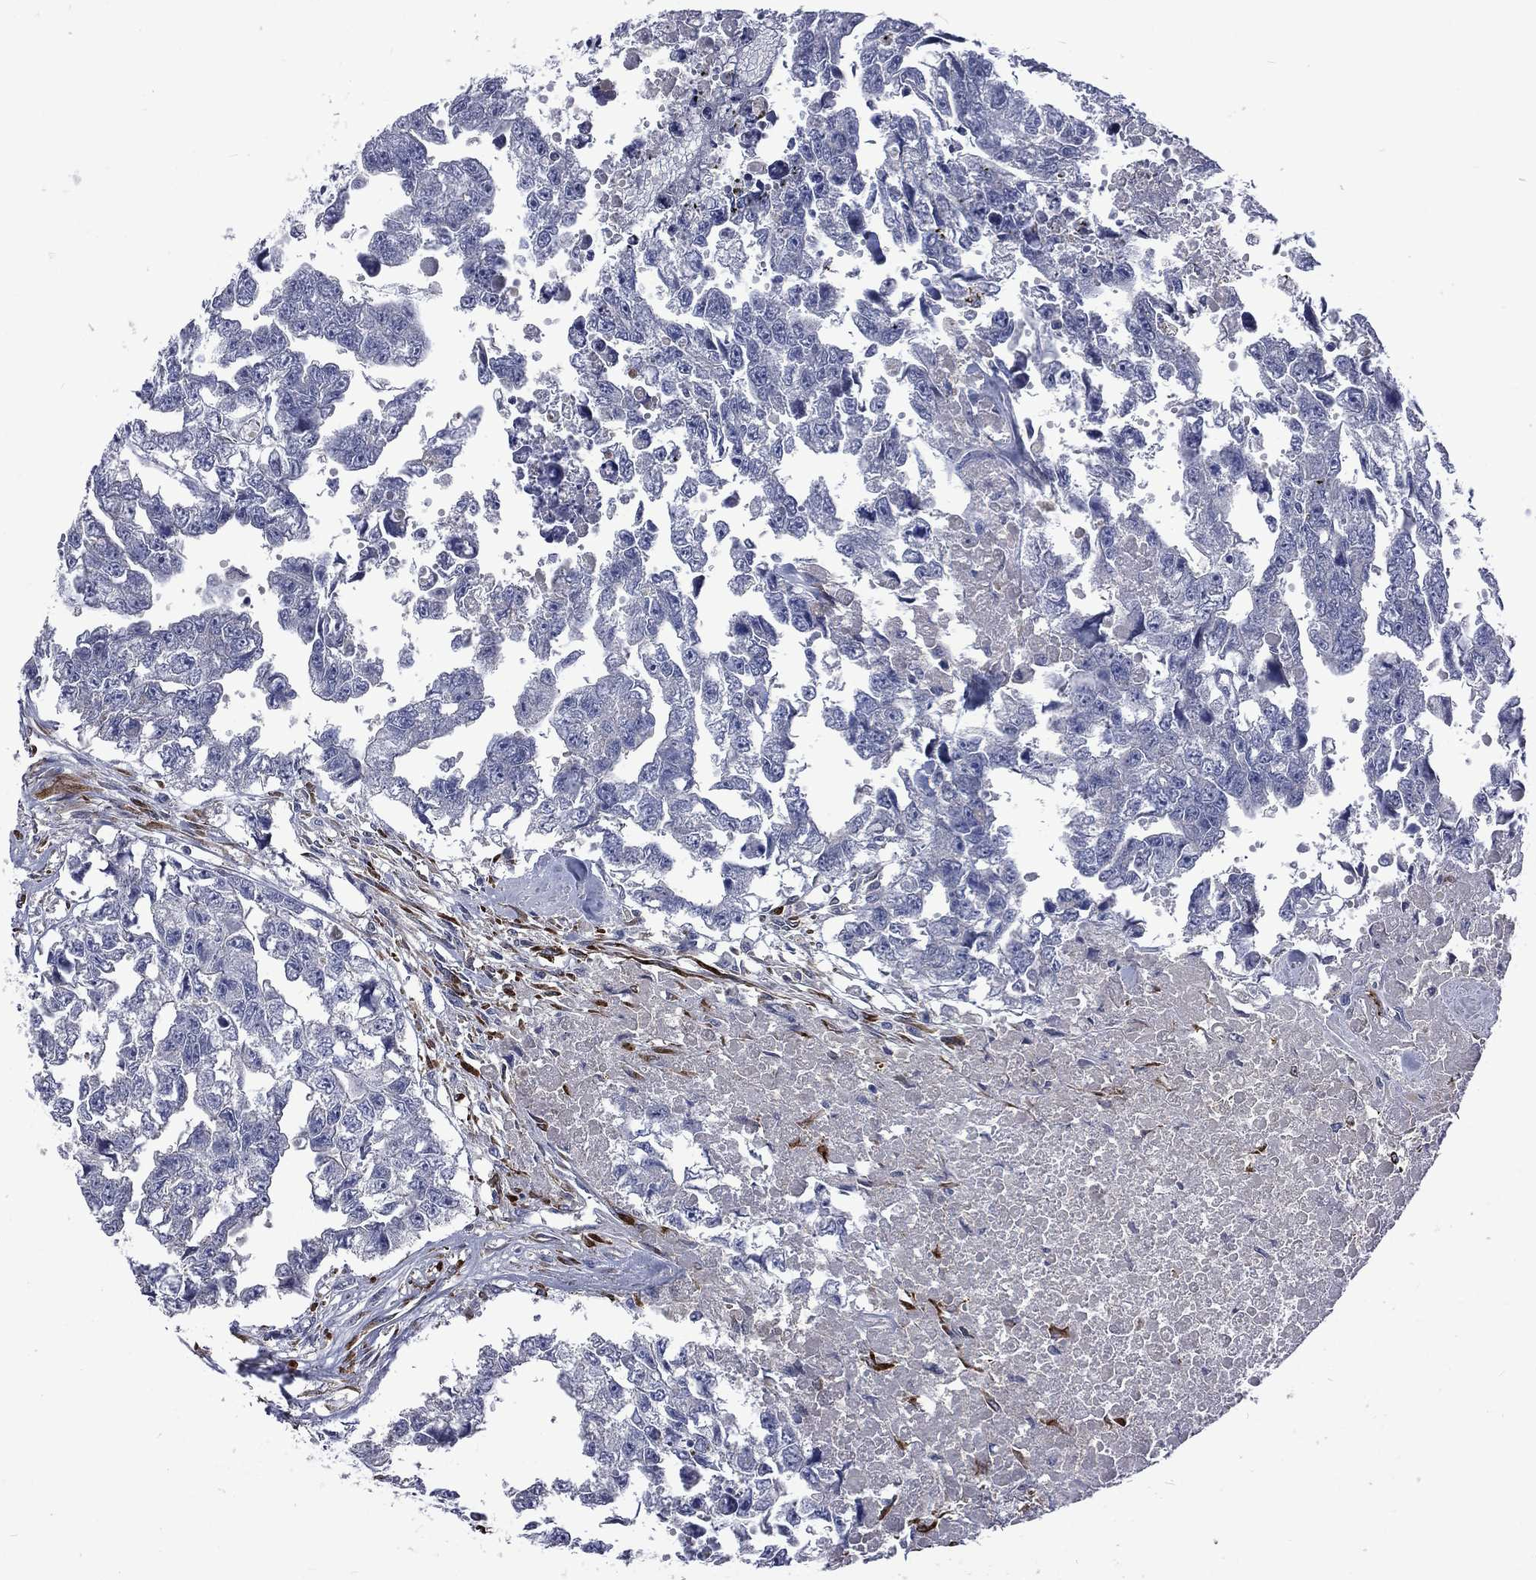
{"staining": {"intensity": "negative", "quantity": "none", "location": "none"}, "tissue": "testis cancer", "cell_type": "Tumor cells", "image_type": "cancer", "snomed": [{"axis": "morphology", "description": "Carcinoma, Embryonal, NOS"}, {"axis": "morphology", "description": "Teratoma, malignant, NOS"}, {"axis": "topography", "description": "Testis"}], "caption": "High magnification brightfield microscopy of testis cancer (teratoma (malignant)) stained with DAB (3,3'-diaminobenzidine) (brown) and counterstained with hematoxylin (blue): tumor cells show no significant staining. (Brightfield microscopy of DAB (3,3'-diaminobenzidine) IHC at high magnification).", "gene": "CA12", "patient": {"sex": "male", "age": 44}}